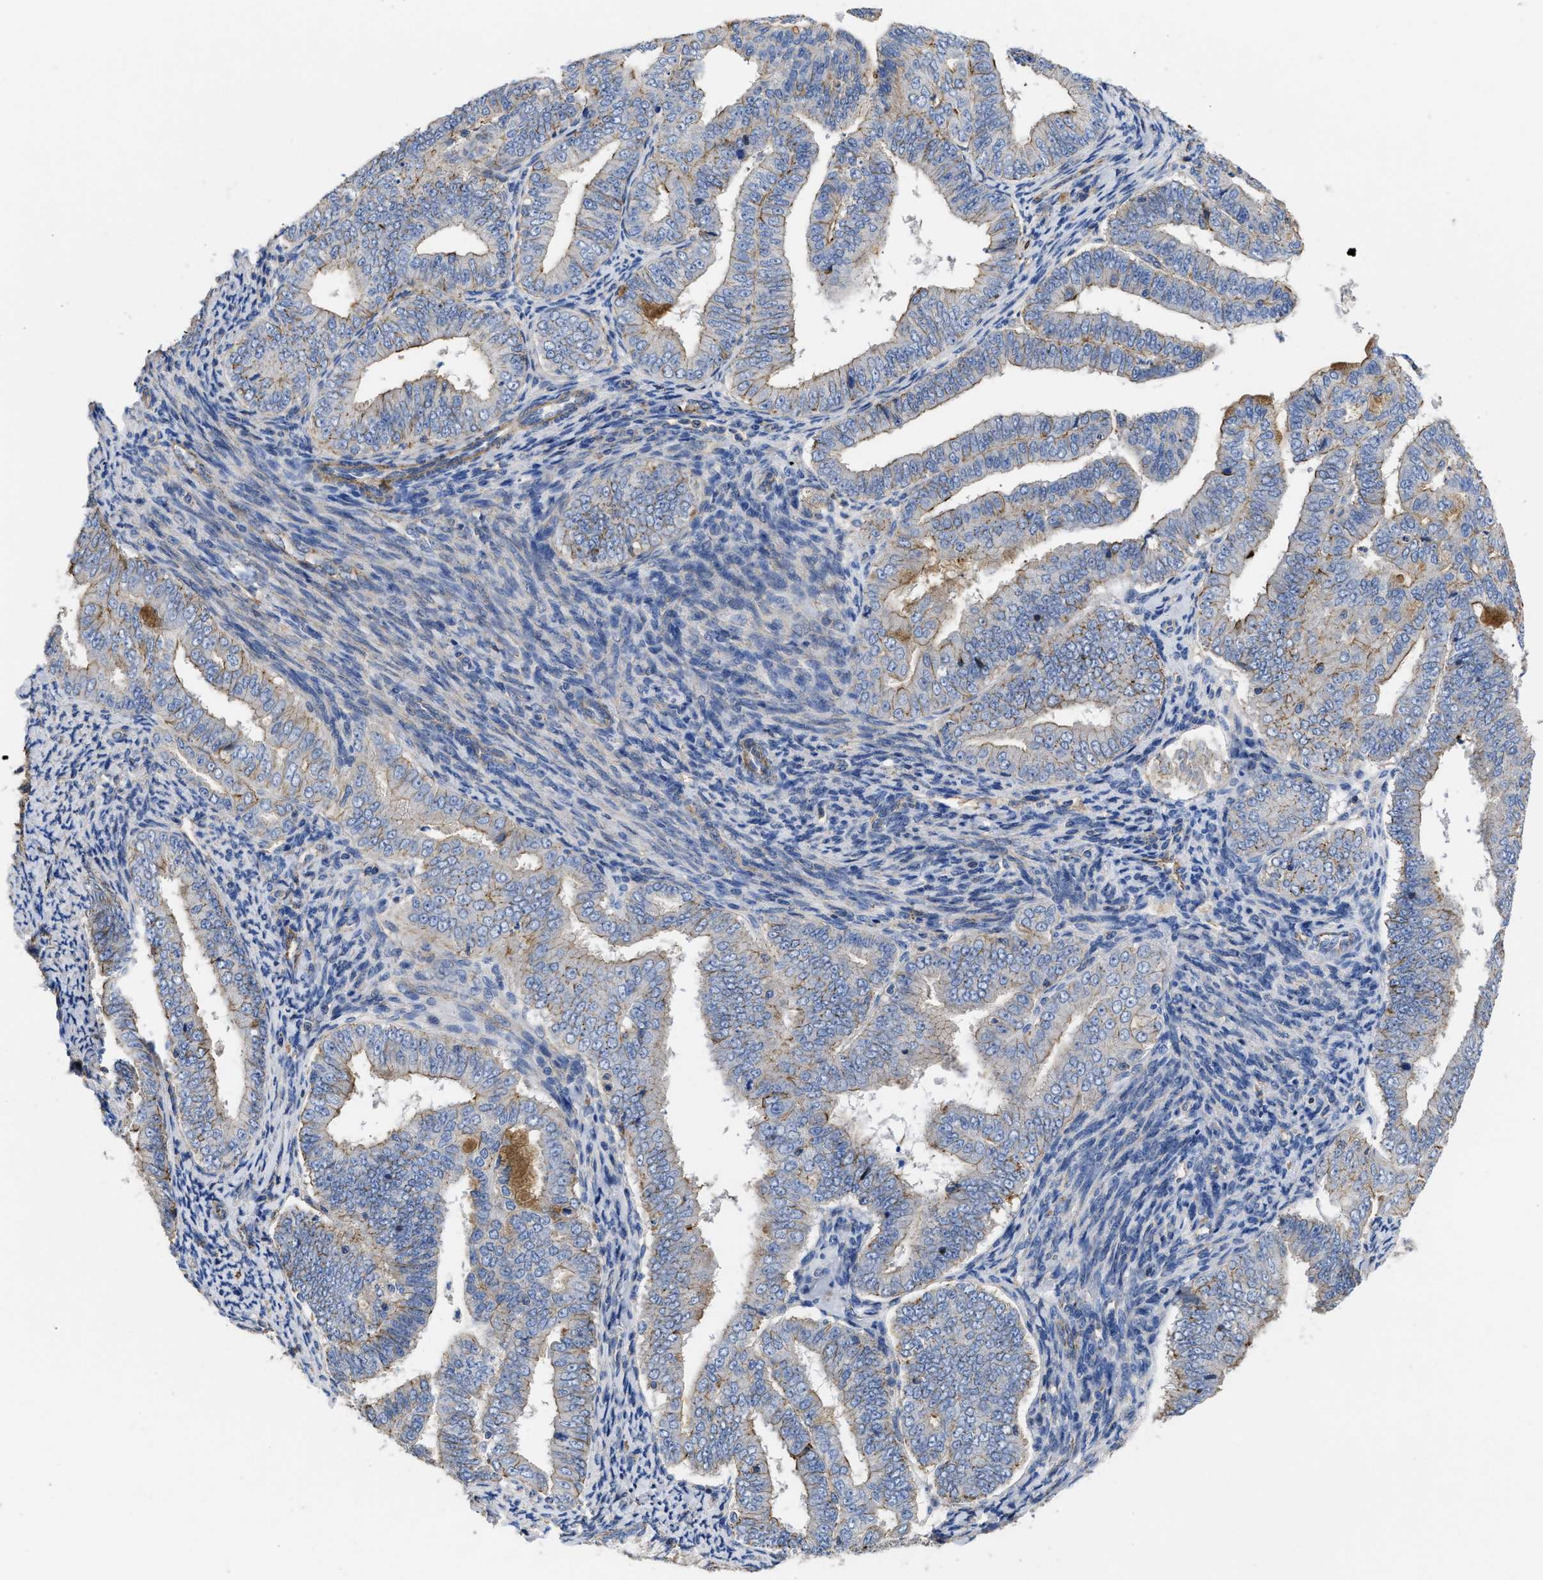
{"staining": {"intensity": "moderate", "quantity": "<25%", "location": "cytoplasmic/membranous"}, "tissue": "endometrial cancer", "cell_type": "Tumor cells", "image_type": "cancer", "snomed": [{"axis": "morphology", "description": "Adenocarcinoma, NOS"}, {"axis": "topography", "description": "Endometrium"}], "caption": "Immunohistochemistry of human adenocarcinoma (endometrial) exhibits low levels of moderate cytoplasmic/membranous staining in about <25% of tumor cells.", "gene": "USP4", "patient": {"sex": "female", "age": 63}}